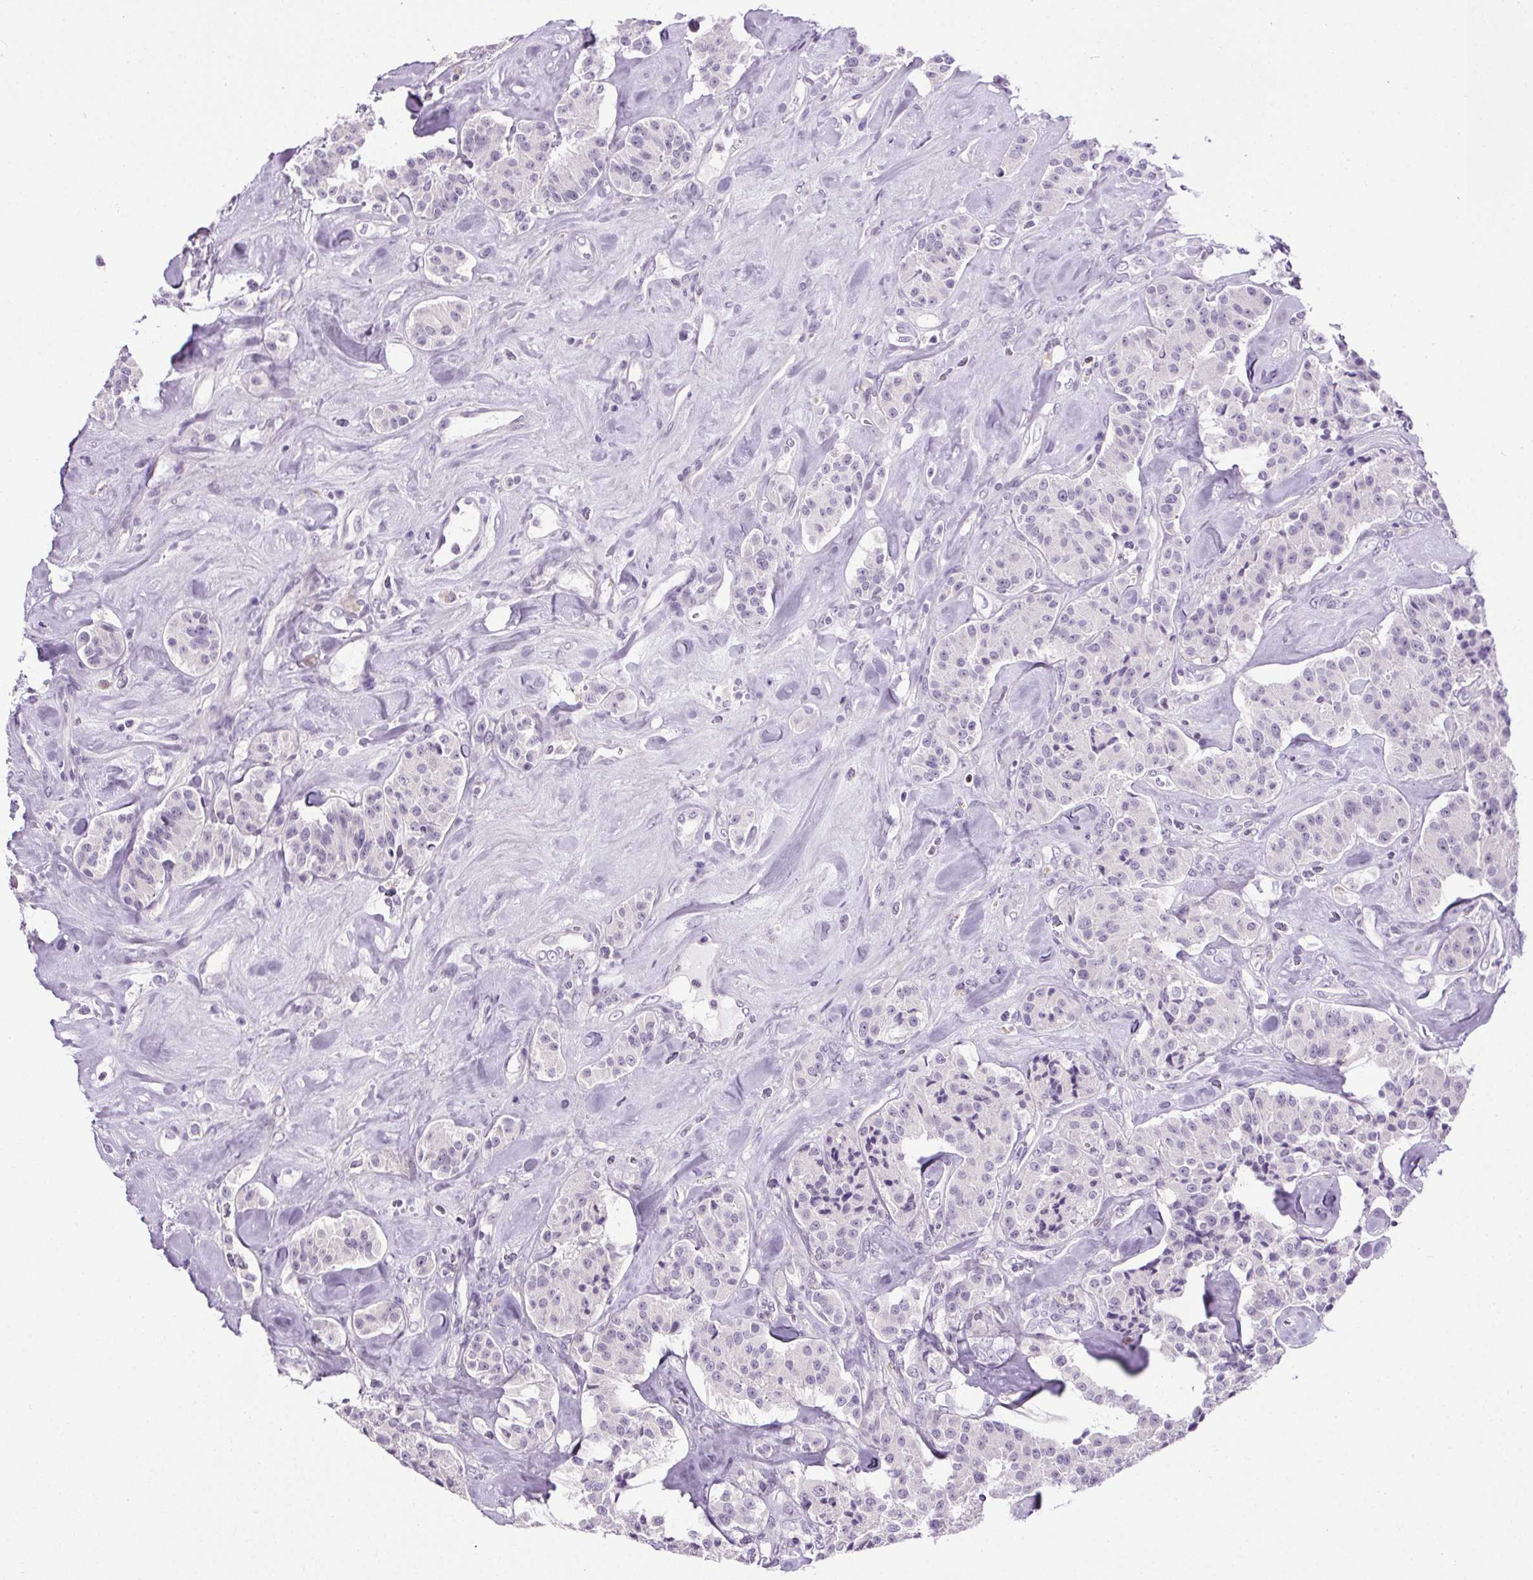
{"staining": {"intensity": "negative", "quantity": "none", "location": "none"}, "tissue": "carcinoid", "cell_type": "Tumor cells", "image_type": "cancer", "snomed": [{"axis": "morphology", "description": "Carcinoid, malignant, NOS"}, {"axis": "topography", "description": "Pancreas"}], "caption": "This is a micrograph of immunohistochemistry (IHC) staining of carcinoid (malignant), which shows no staining in tumor cells. (Stains: DAB immunohistochemistry with hematoxylin counter stain, Microscopy: brightfield microscopy at high magnification).", "gene": "TMEM240", "patient": {"sex": "male", "age": 41}}